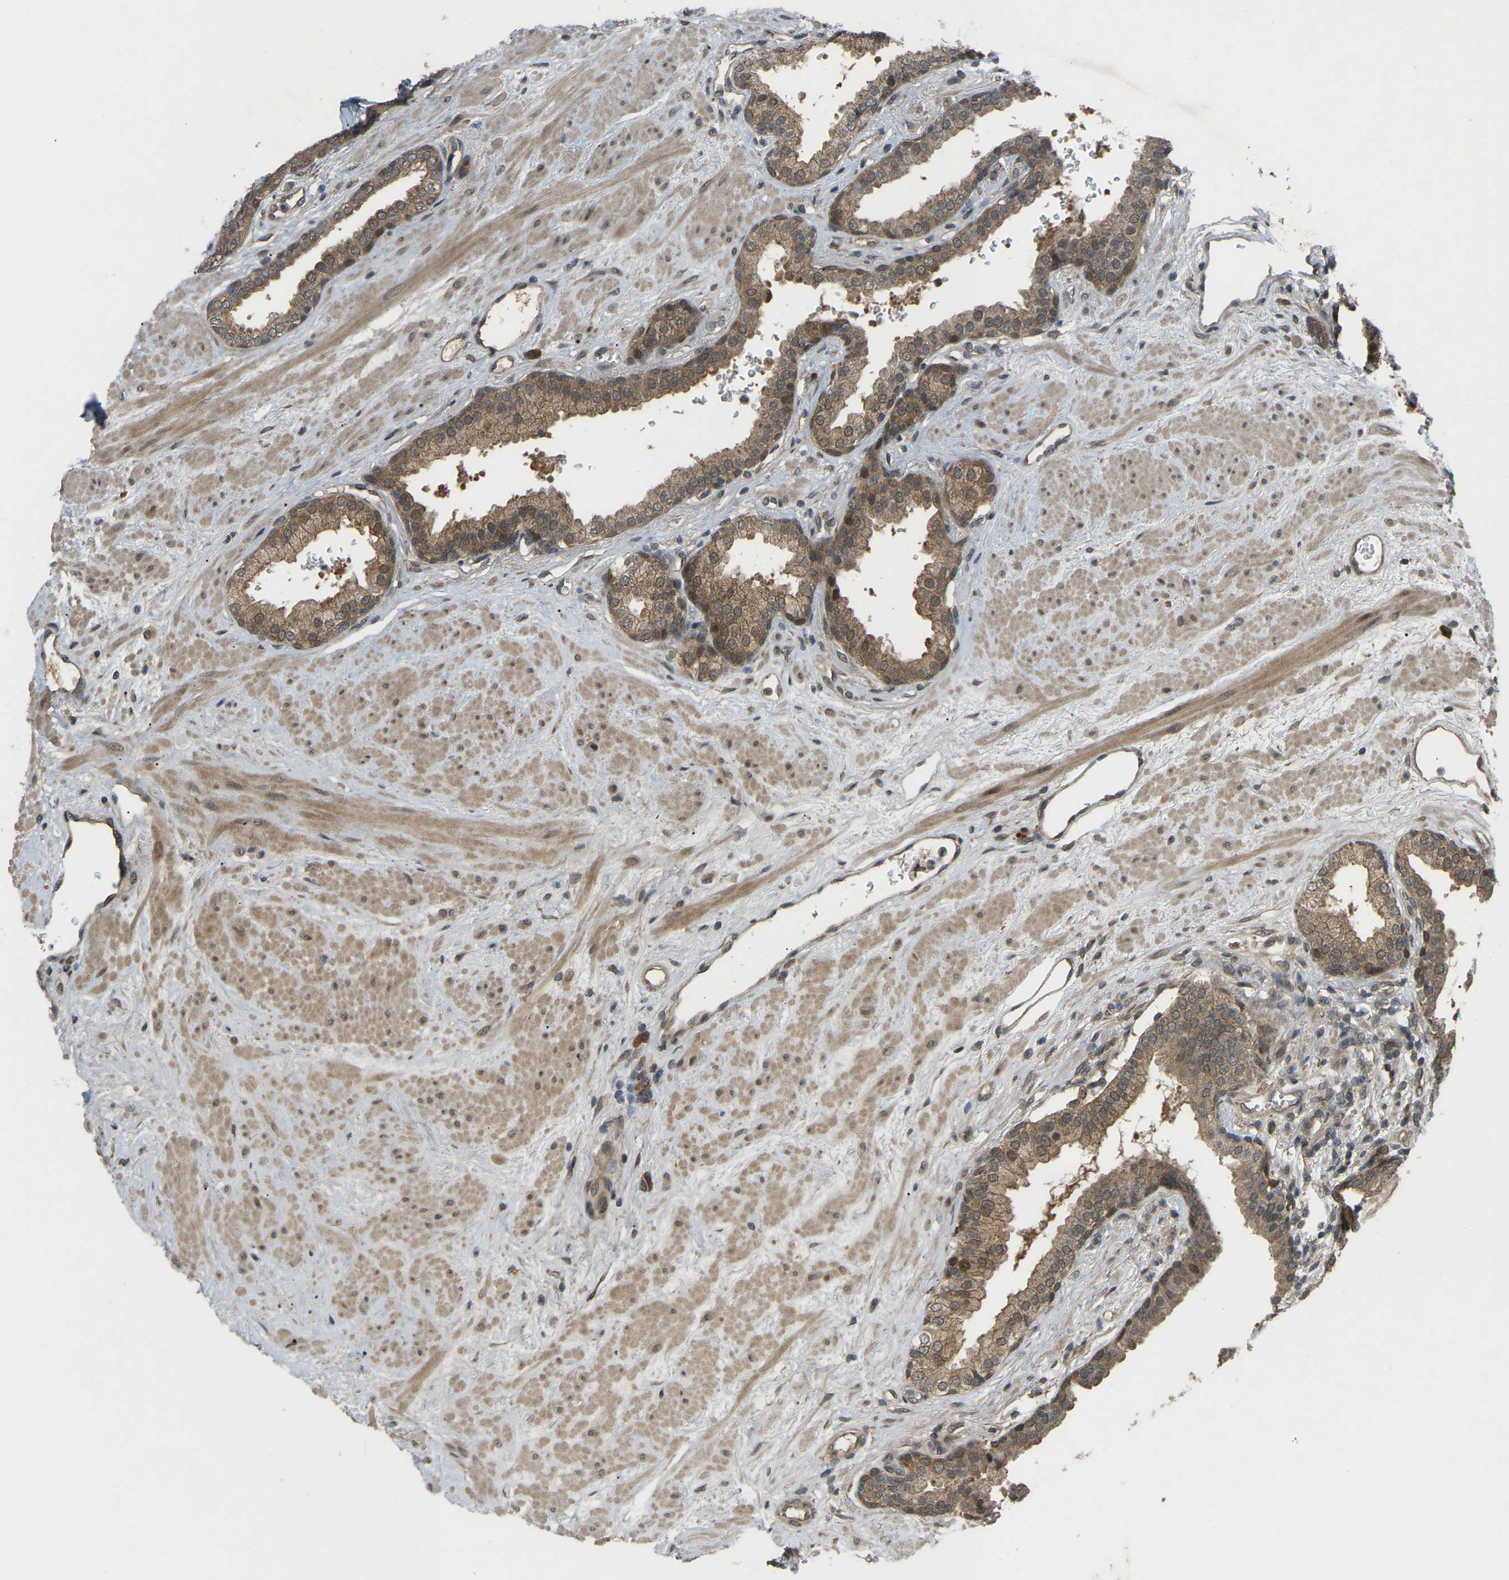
{"staining": {"intensity": "moderate", "quantity": ">75%", "location": "cytoplasmic/membranous"}, "tissue": "prostate", "cell_type": "Glandular cells", "image_type": "normal", "snomed": [{"axis": "morphology", "description": "Normal tissue, NOS"}, {"axis": "topography", "description": "Prostate"}], "caption": "Moderate cytoplasmic/membranous staining for a protein is seen in about >75% of glandular cells of unremarkable prostate using IHC.", "gene": "CROT", "patient": {"sex": "male", "age": 51}}